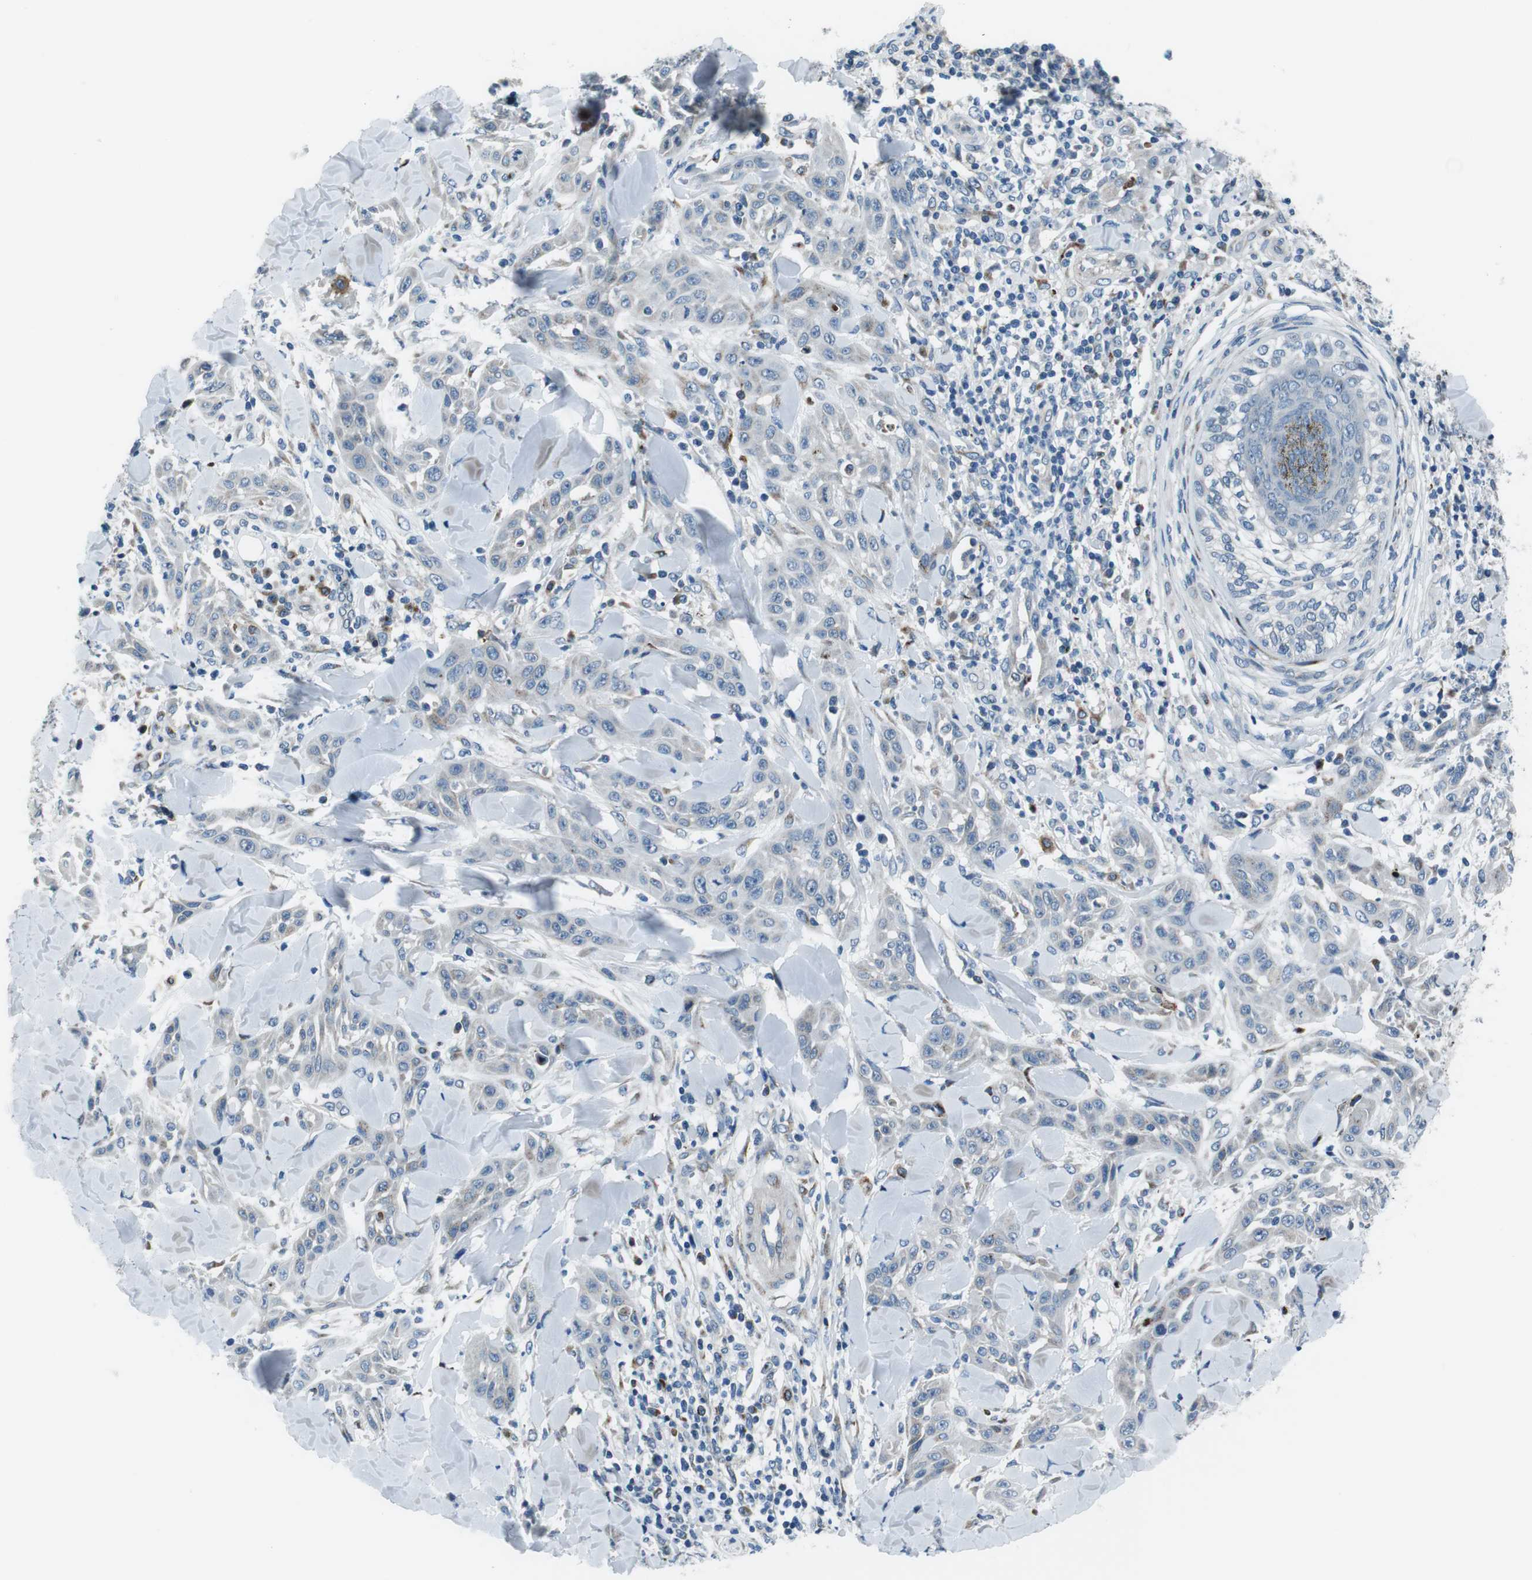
{"staining": {"intensity": "negative", "quantity": "none", "location": "none"}, "tissue": "skin cancer", "cell_type": "Tumor cells", "image_type": "cancer", "snomed": [{"axis": "morphology", "description": "Squamous cell carcinoma, NOS"}, {"axis": "topography", "description": "Skin"}], "caption": "Tumor cells show no significant staining in squamous cell carcinoma (skin).", "gene": "NUCB2", "patient": {"sex": "male", "age": 24}}